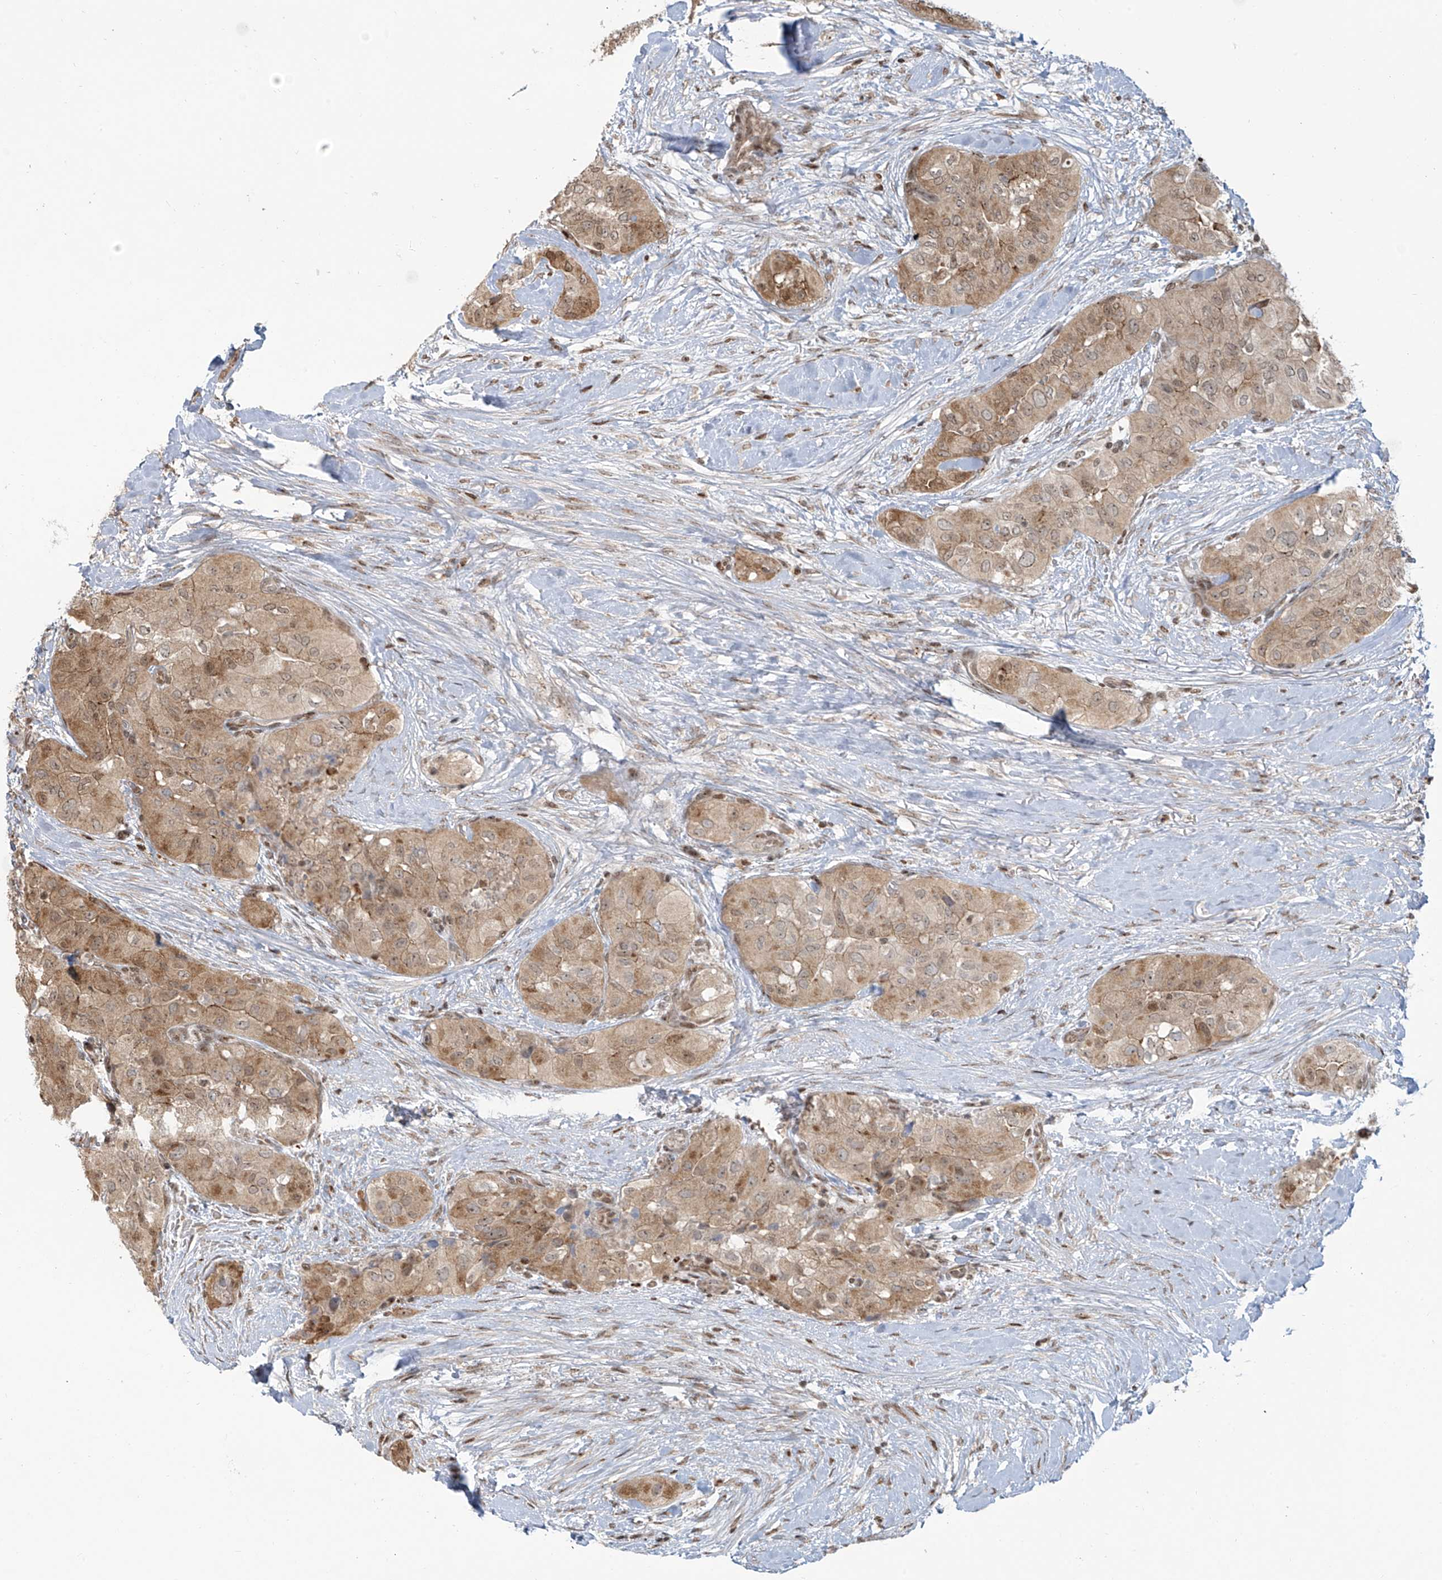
{"staining": {"intensity": "weak", "quantity": ">75%", "location": "cytoplasmic/membranous"}, "tissue": "thyroid cancer", "cell_type": "Tumor cells", "image_type": "cancer", "snomed": [{"axis": "morphology", "description": "Papillary adenocarcinoma, NOS"}, {"axis": "topography", "description": "Thyroid gland"}], "caption": "About >75% of tumor cells in human thyroid cancer demonstrate weak cytoplasmic/membranous protein staining as visualized by brown immunohistochemical staining.", "gene": "VMP1", "patient": {"sex": "female", "age": 59}}